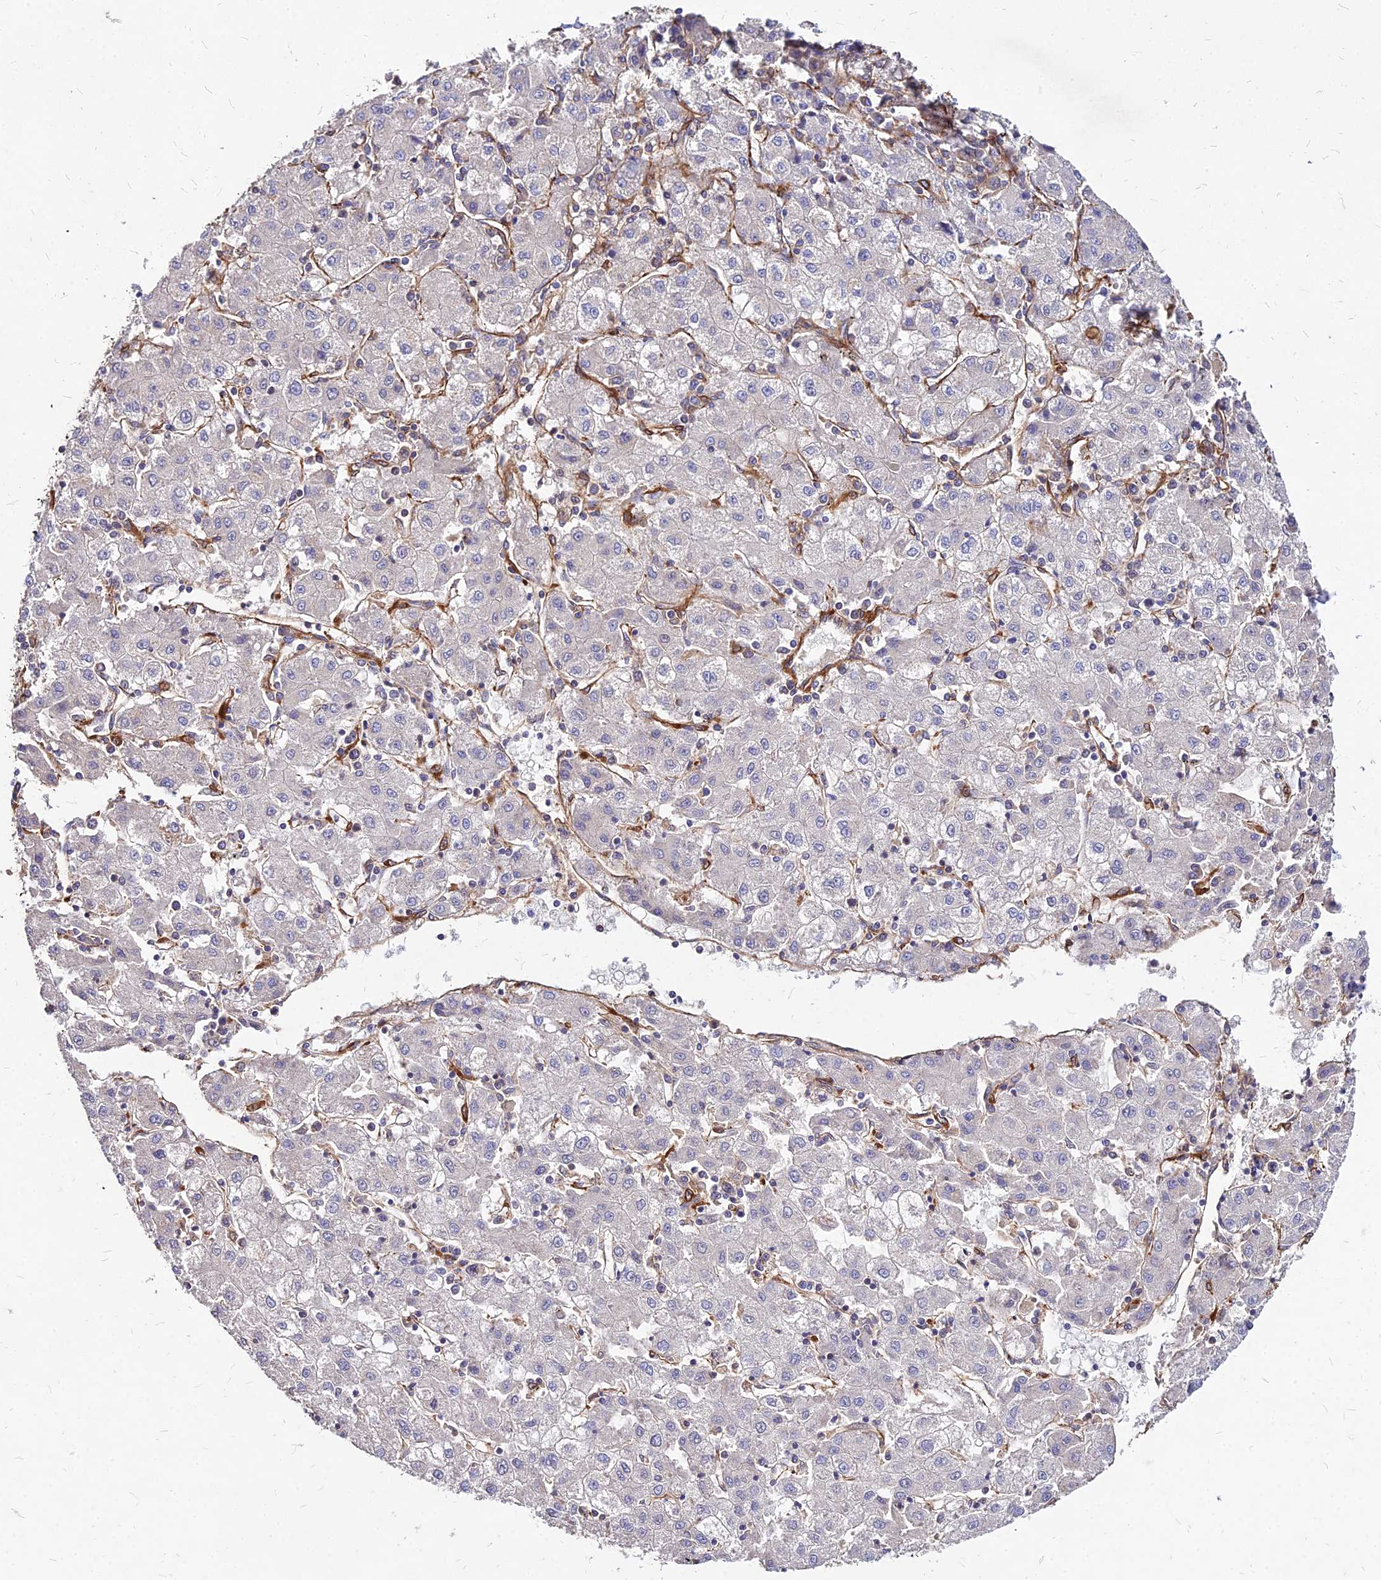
{"staining": {"intensity": "negative", "quantity": "none", "location": "none"}, "tissue": "liver cancer", "cell_type": "Tumor cells", "image_type": "cancer", "snomed": [{"axis": "morphology", "description": "Carcinoma, Hepatocellular, NOS"}, {"axis": "topography", "description": "Liver"}], "caption": "Tumor cells are negative for protein expression in human hepatocellular carcinoma (liver).", "gene": "EFCC1", "patient": {"sex": "male", "age": 72}}